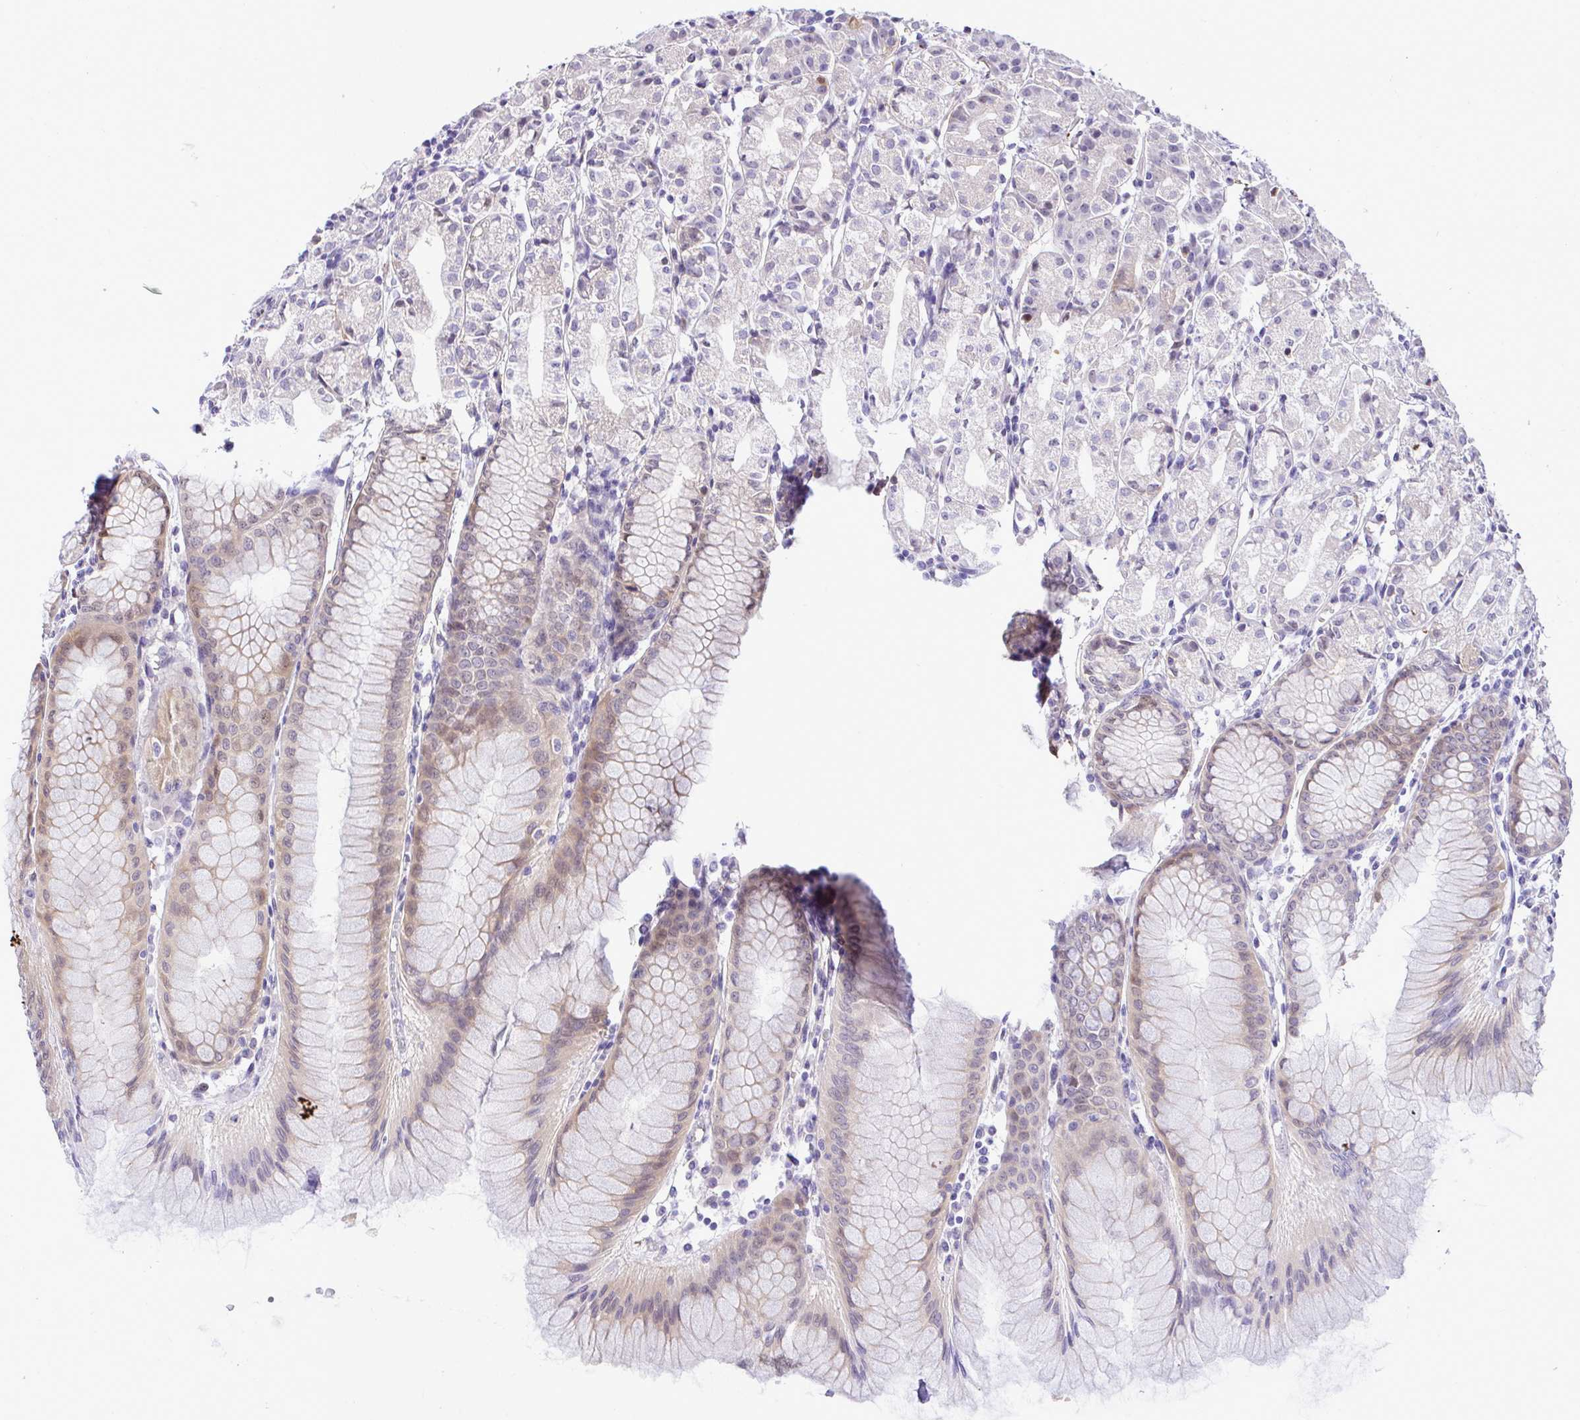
{"staining": {"intensity": "weak", "quantity": "25%-75%", "location": "cytoplasmic/membranous,nuclear"}, "tissue": "stomach", "cell_type": "Glandular cells", "image_type": "normal", "snomed": [{"axis": "morphology", "description": "Normal tissue, NOS"}, {"axis": "topography", "description": "Stomach"}], "caption": "IHC of benign human stomach displays low levels of weak cytoplasmic/membranous,nuclear expression in approximately 25%-75% of glandular cells.", "gene": "ZNF485", "patient": {"sex": "female", "age": 57}}